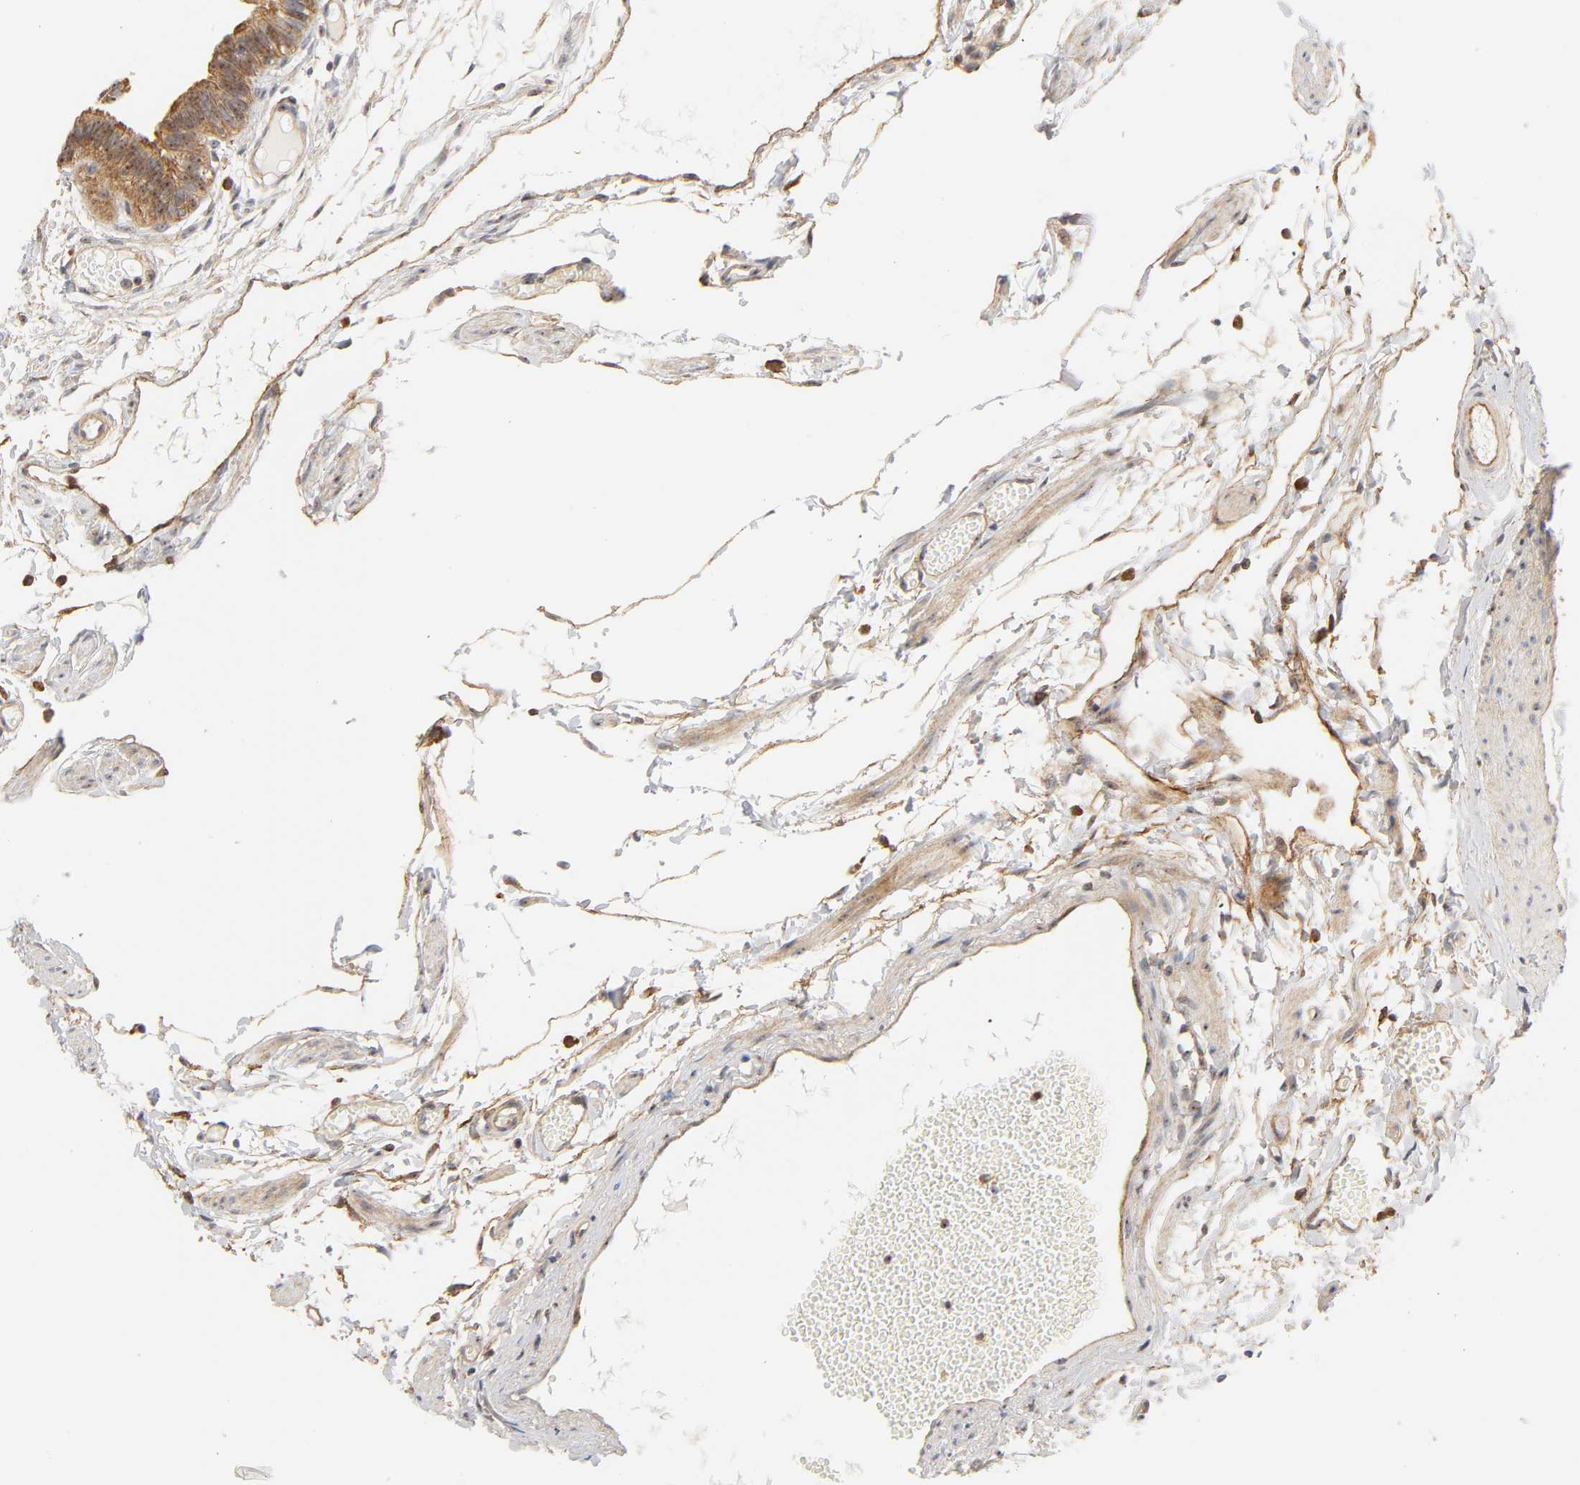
{"staining": {"intensity": "moderate", "quantity": ">75%", "location": "cytoplasmic/membranous,nuclear"}, "tissue": "fallopian tube", "cell_type": "Glandular cells", "image_type": "normal", "snomed": [{"axis": "morphology", "description": "Normal tissue, NOS"}, {"axis": "topography", "description": "Fallopian tube"}], "caption": "Normal fallopian tube exhibits moderate cytoplasmic/membranous,nuclear positivity in approximately >75% of glandular cells.", "gene": "PLD1", "patient": {"sex": "female", "age": 29}}